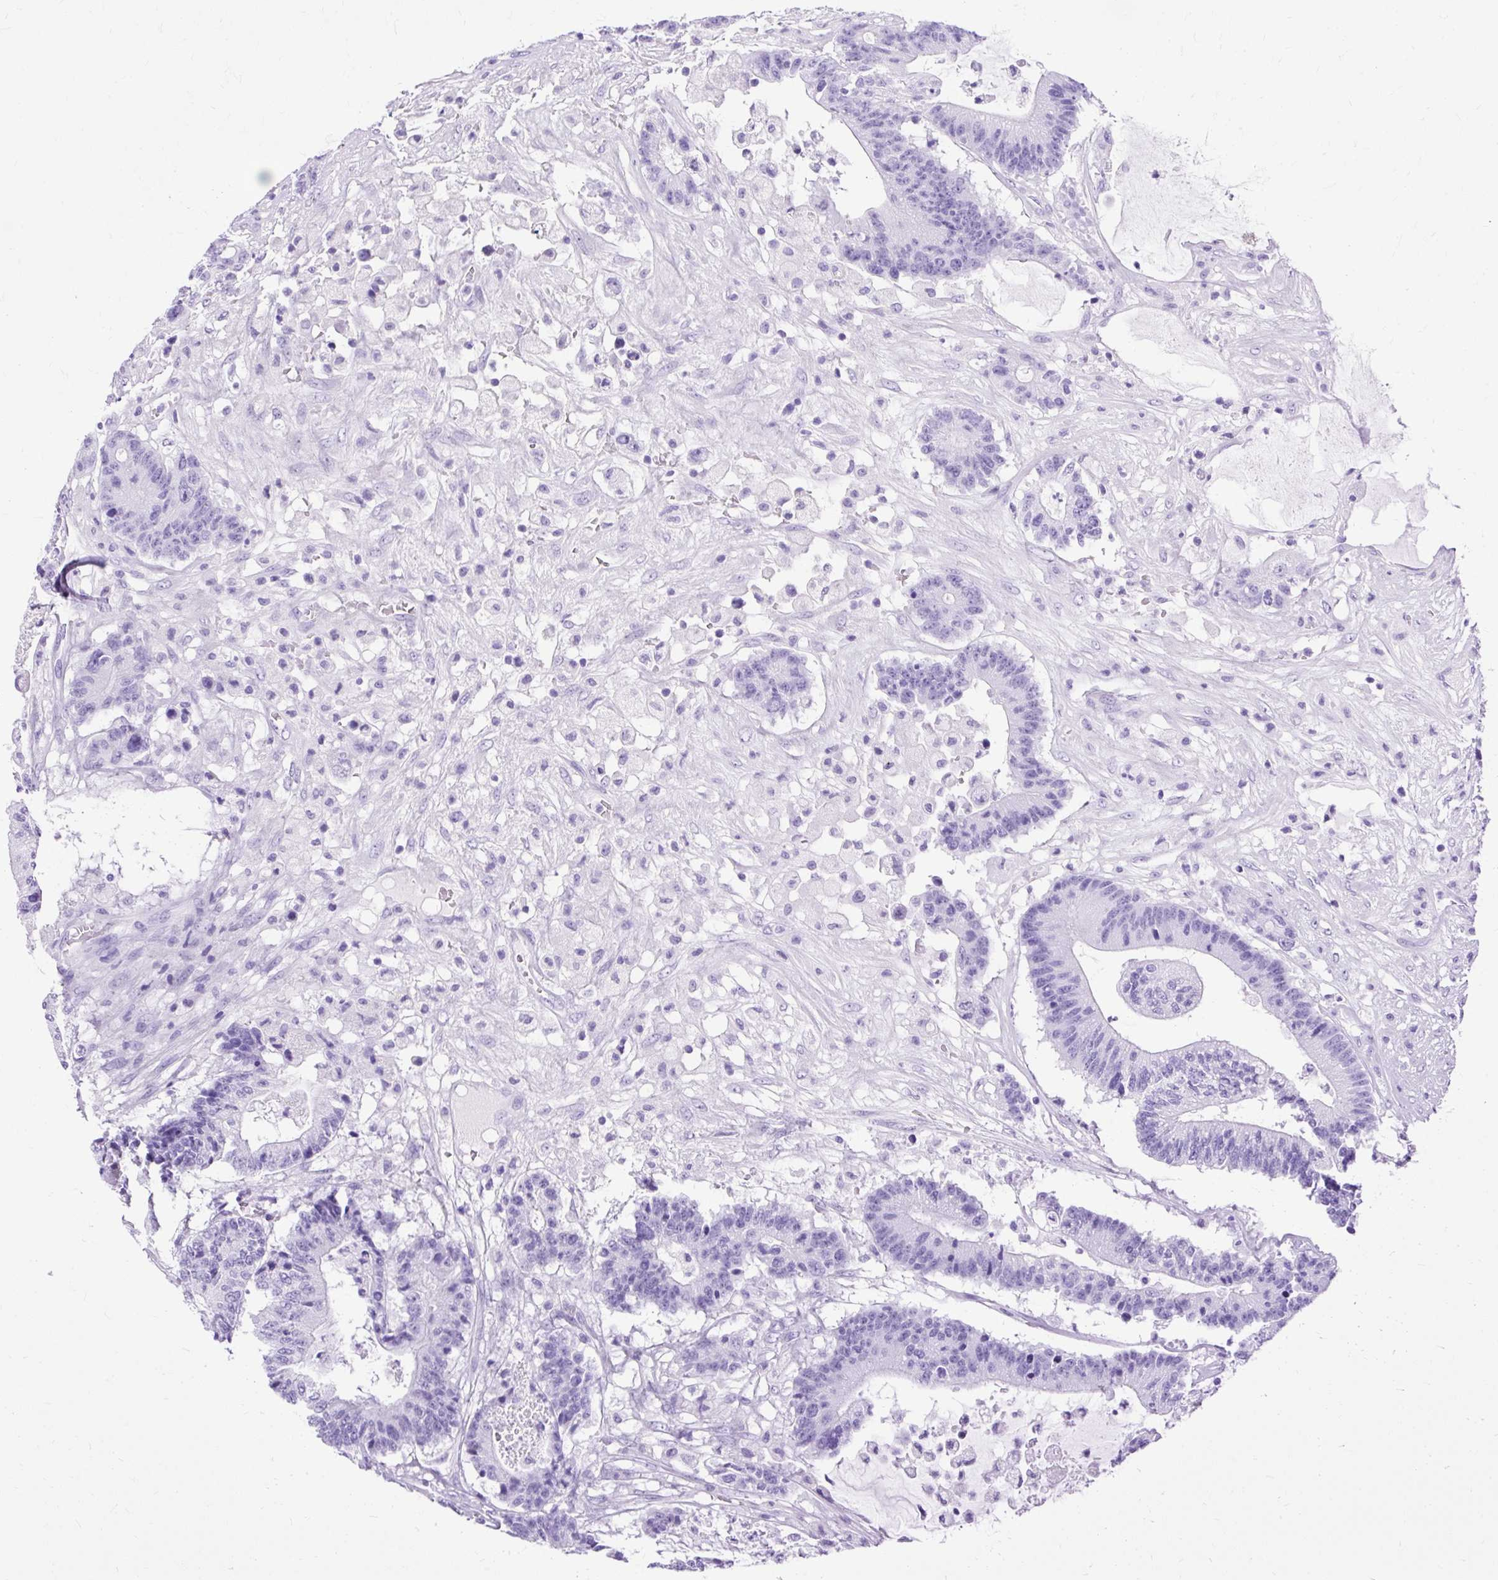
{"staining": {"intensity": "negative", "quantity": "none", "location": "none"}, "tissue": "colorectal cancer", "cell_type": "Tumor cells", "image_type": "cancer", "snomed": [{"axis": "morphology", "description": "Adenocarcinoma, NOS"}, {"axis": "topography", "description": "Colon"}], "caption": "High magnification brightfield microscopy of colorectal cancer stained with DAB (3,3'-diaminobenzidine) (brown) and counterstained with hematoxylin (blue): tumor cells show no significant positivity.", "gene": "SLC8A2", "patient": {"sex": "female", "age": 84}}